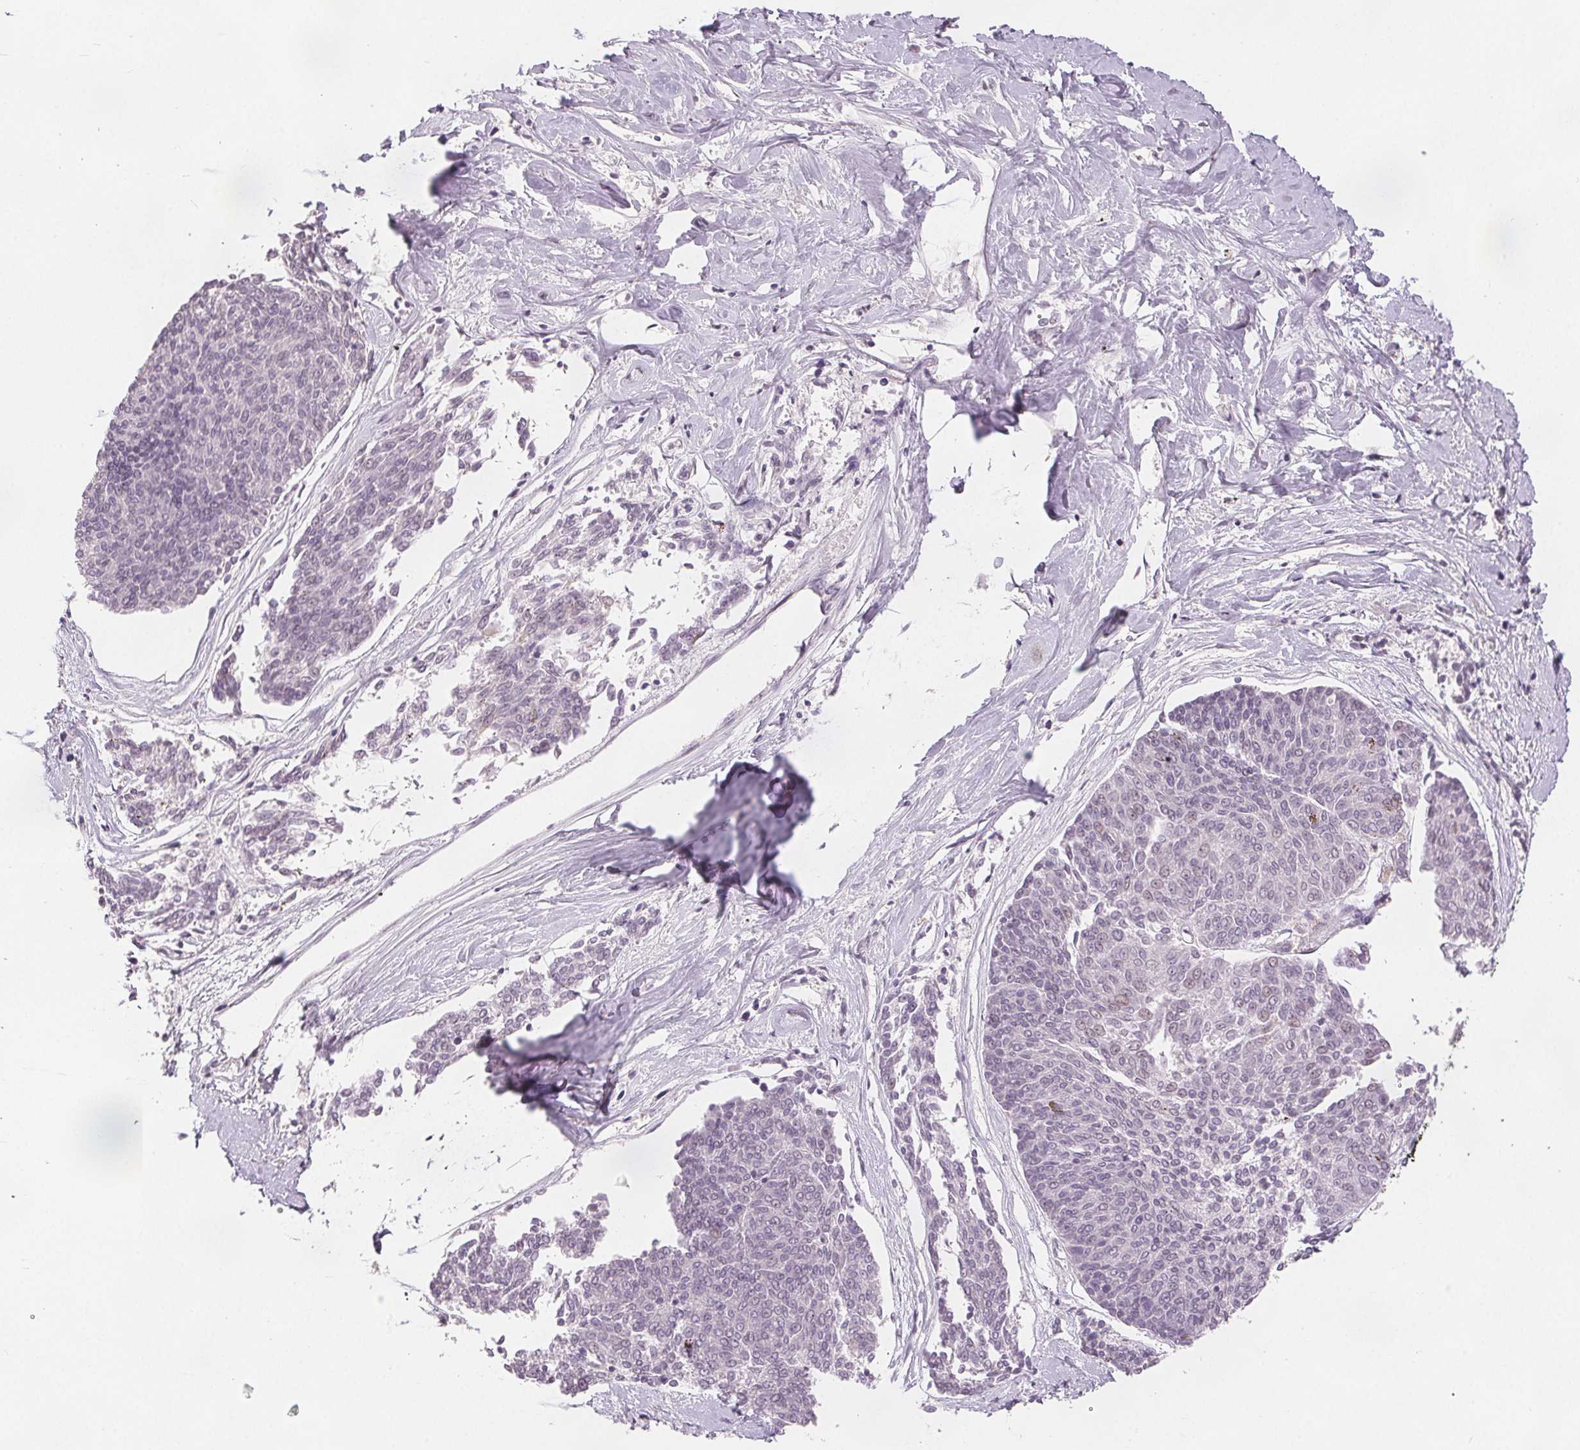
{"staining": {"intensity": "negative", "quantity": "none", "location": "none"}, "tissue": "melanoma", "cell_type": "Tumor cells", "image_type": "cancer", "snomed": [{"axis": "morphology", "description": "Malignant melanoma, NOS"}, {"axis": "topography", "description": "Skin"}], "caption": "Immunohistochemistry of human malignant melanoma displays no staining in tumor cells. (Stains: DAB IHC with hematoxylin counter stain, Microscopy: brightfield microscopy at high magnification).", "gene": "SLC27A5", "patient": {"sex": "female", "age": 72}}